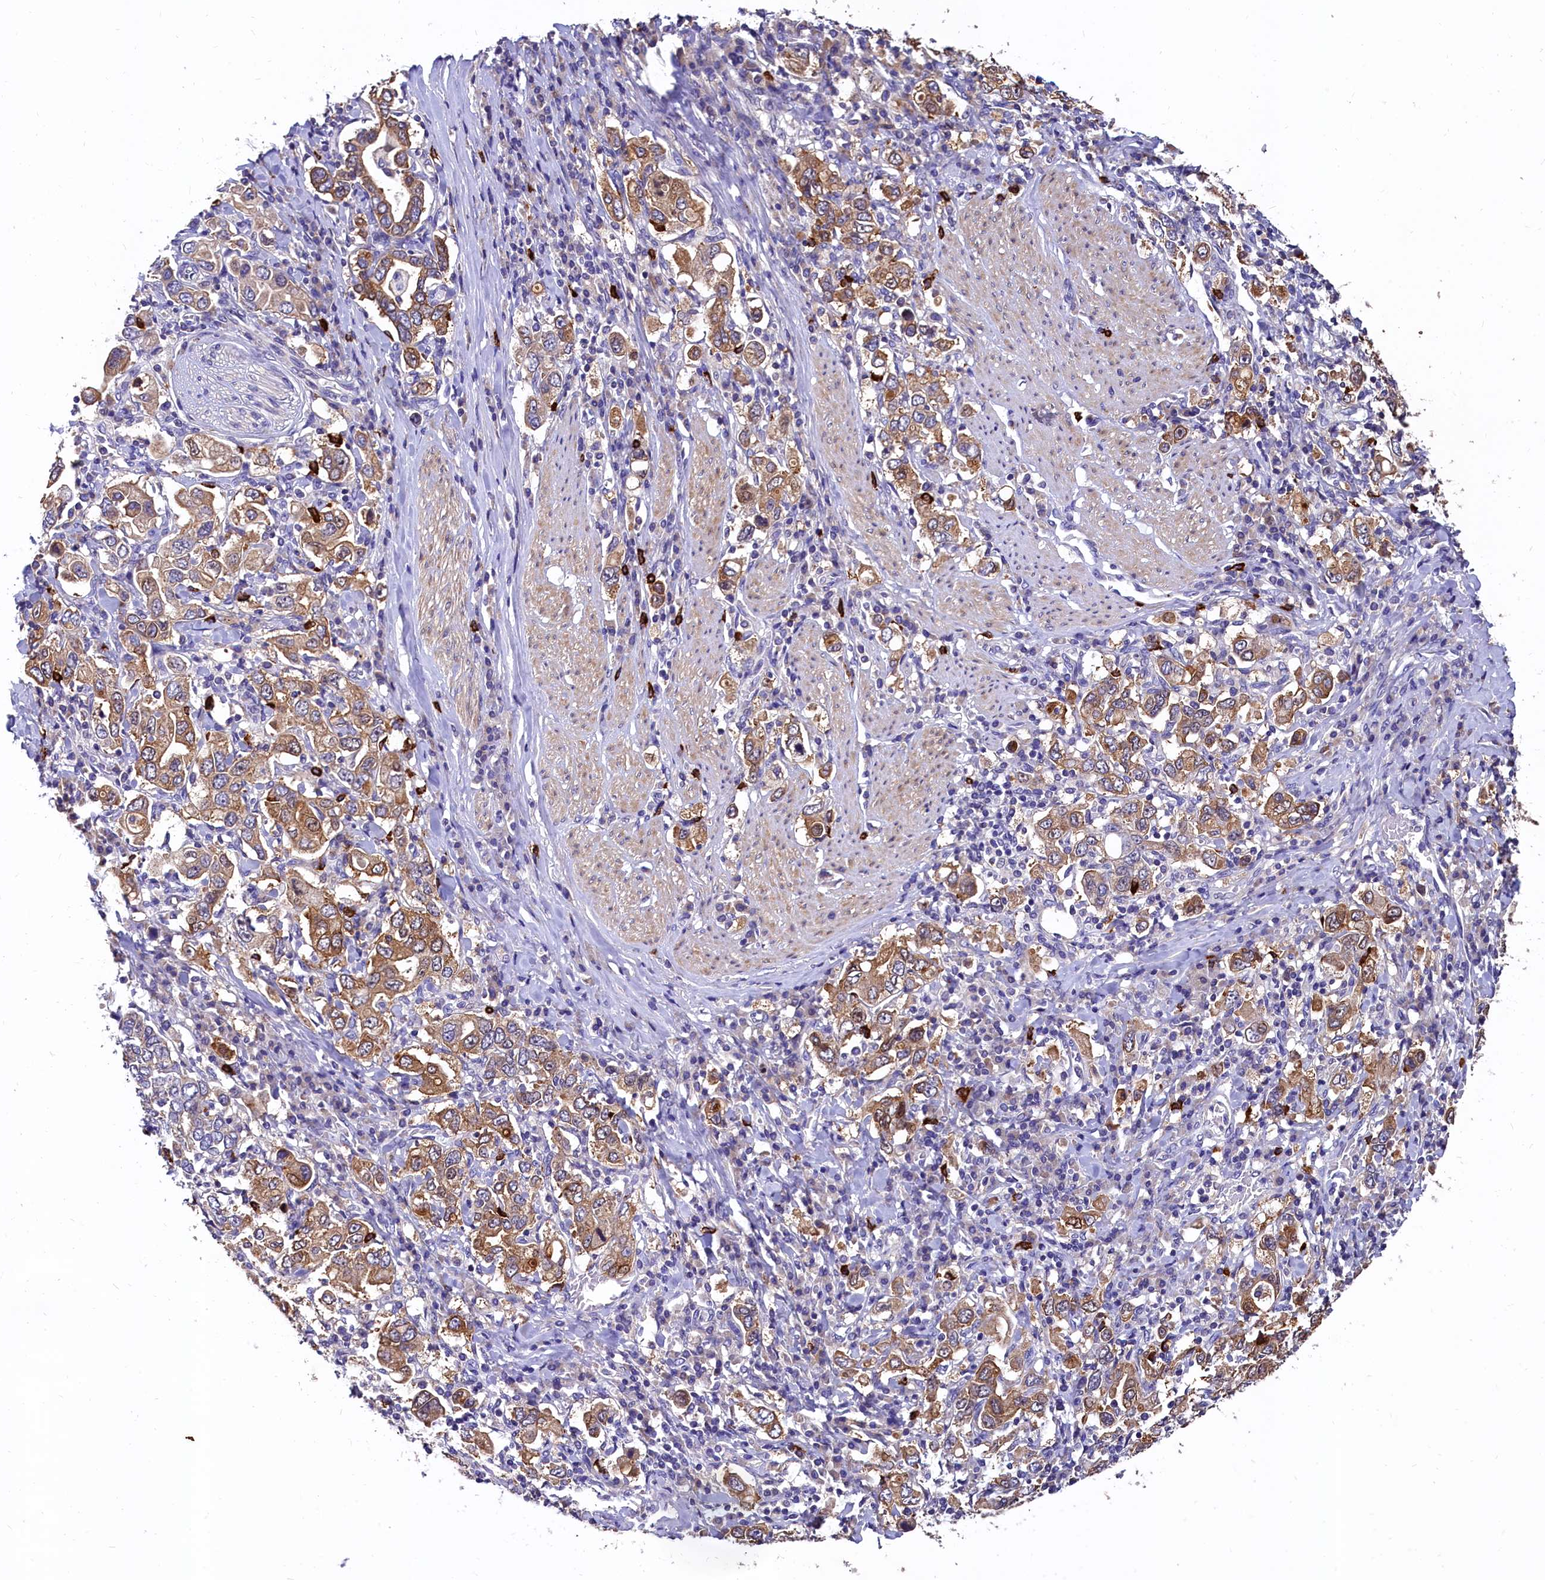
{"staining": {"intensity": "moderate", "quantity": ">75%", "location": "cytoplasmic/membranous"}, "tissue": "stomach cancer", "cell_type": "Tumor cells", "image_type": "cancer", "snomed": [{"axis": "morphology", "description": "Adenocarcinoma, NOS"}, {"axis": "topography", "description": "Stomach, upper"}], "caption": "Immunohistochemical staining of stomach adenocarcinoma reveals medium levels of moderate cytoplasmic/membranous protein expression in approximately >75% of tumor cells. (IHC, brightfield microscopy, high magnification).", "gene": "EPS8L2", "patient": {"sex": "male", "age": 62}}